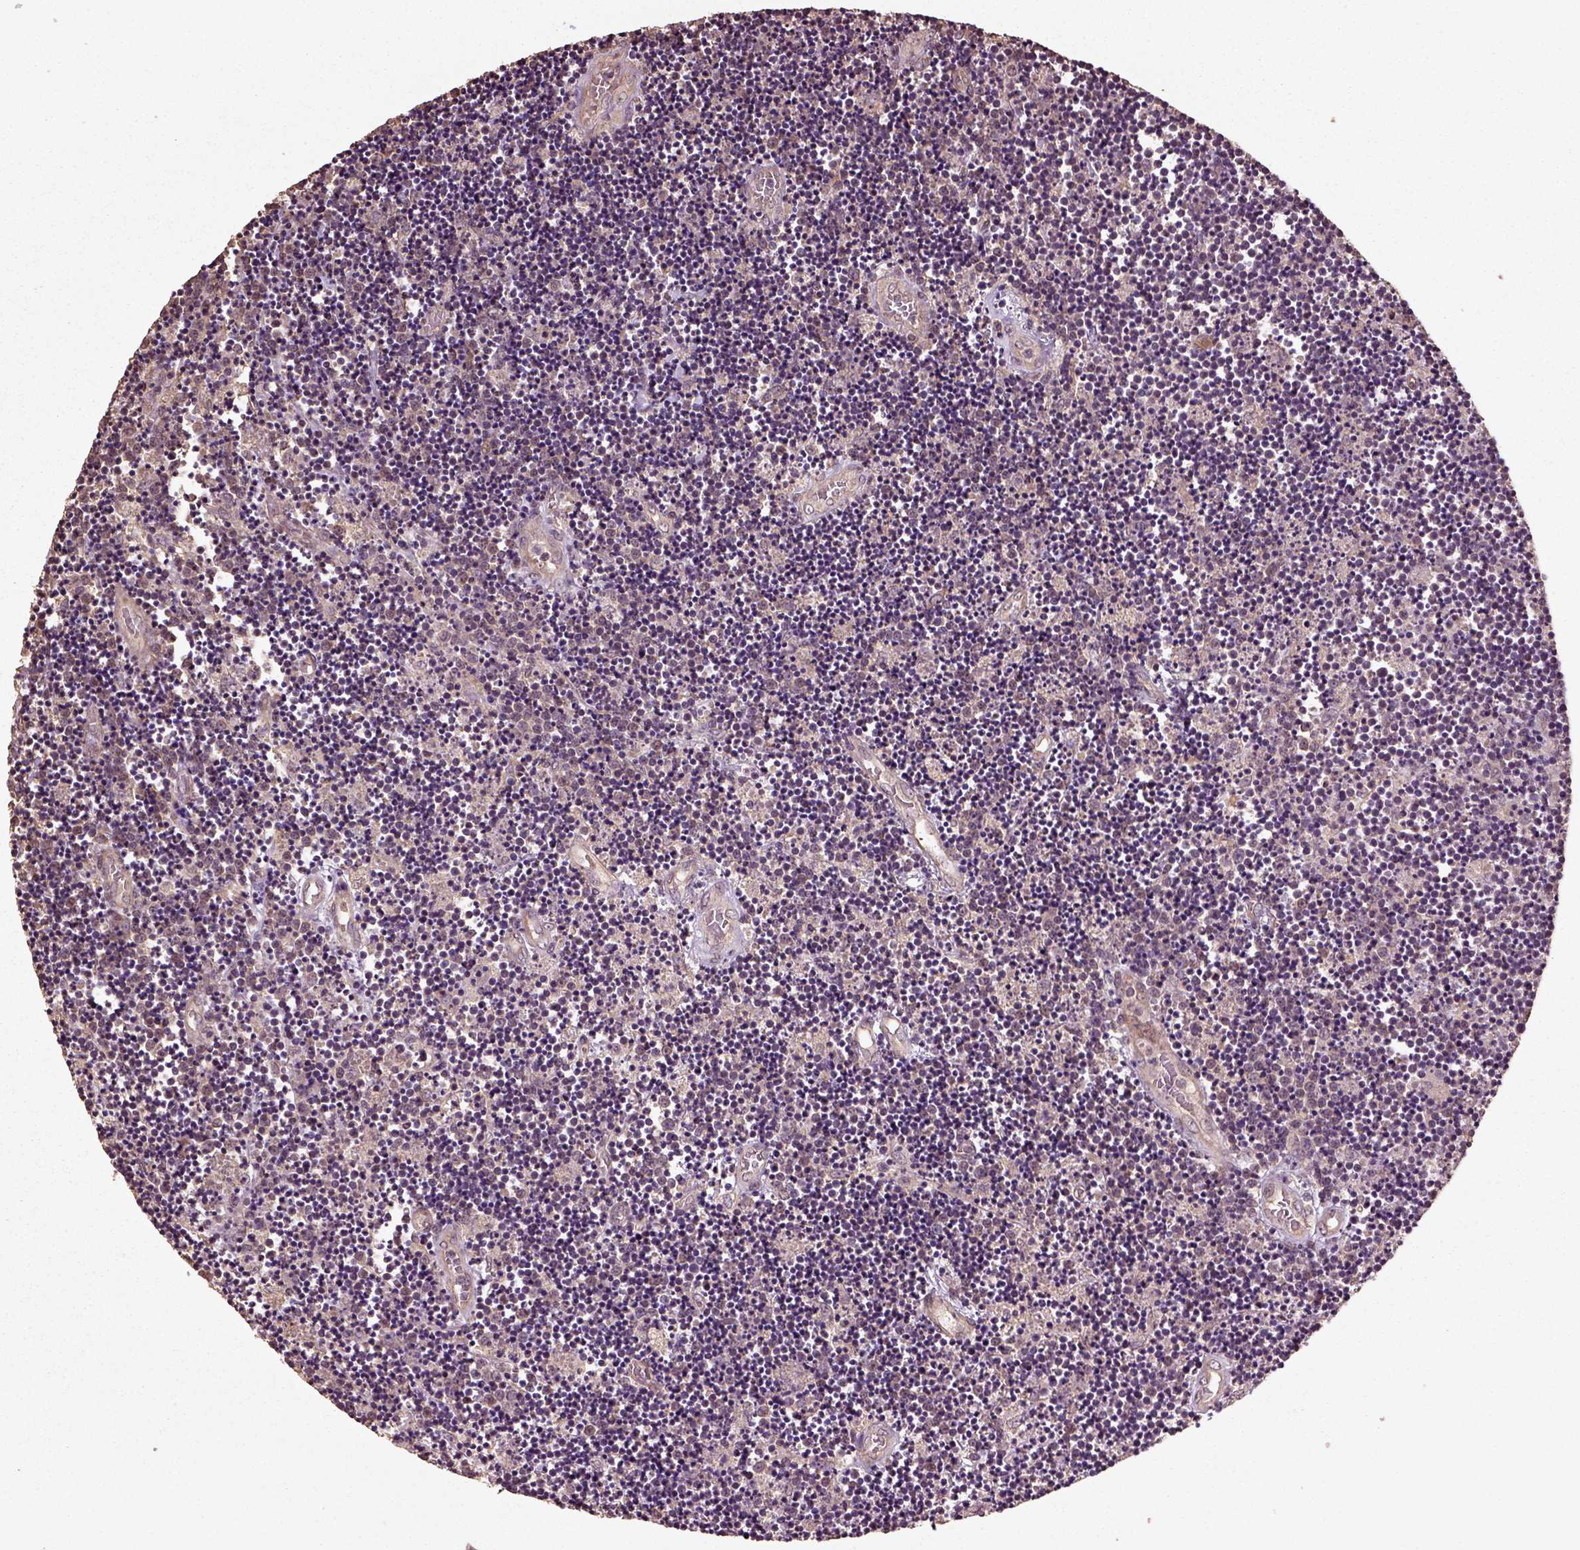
{"staining": {"intensity": "negative", "quantity": "none", "location": "none"}, "tissue": "lymphoma", "cell_type": "Tumor cells", "image_type": "cancer", "snomed": [{"axis": "morphology", "description": "Malignant lymphoma, non-Hodgkin's type, Low grade"}, {"axis": "topography", "description": "Brain"}], "caption": "Lymphoma was stained to show a protein in brown. There is no significant staining in tumor cells.", "gene": "ERV3-1", "patient": {"sex": "female", "age": 66}}